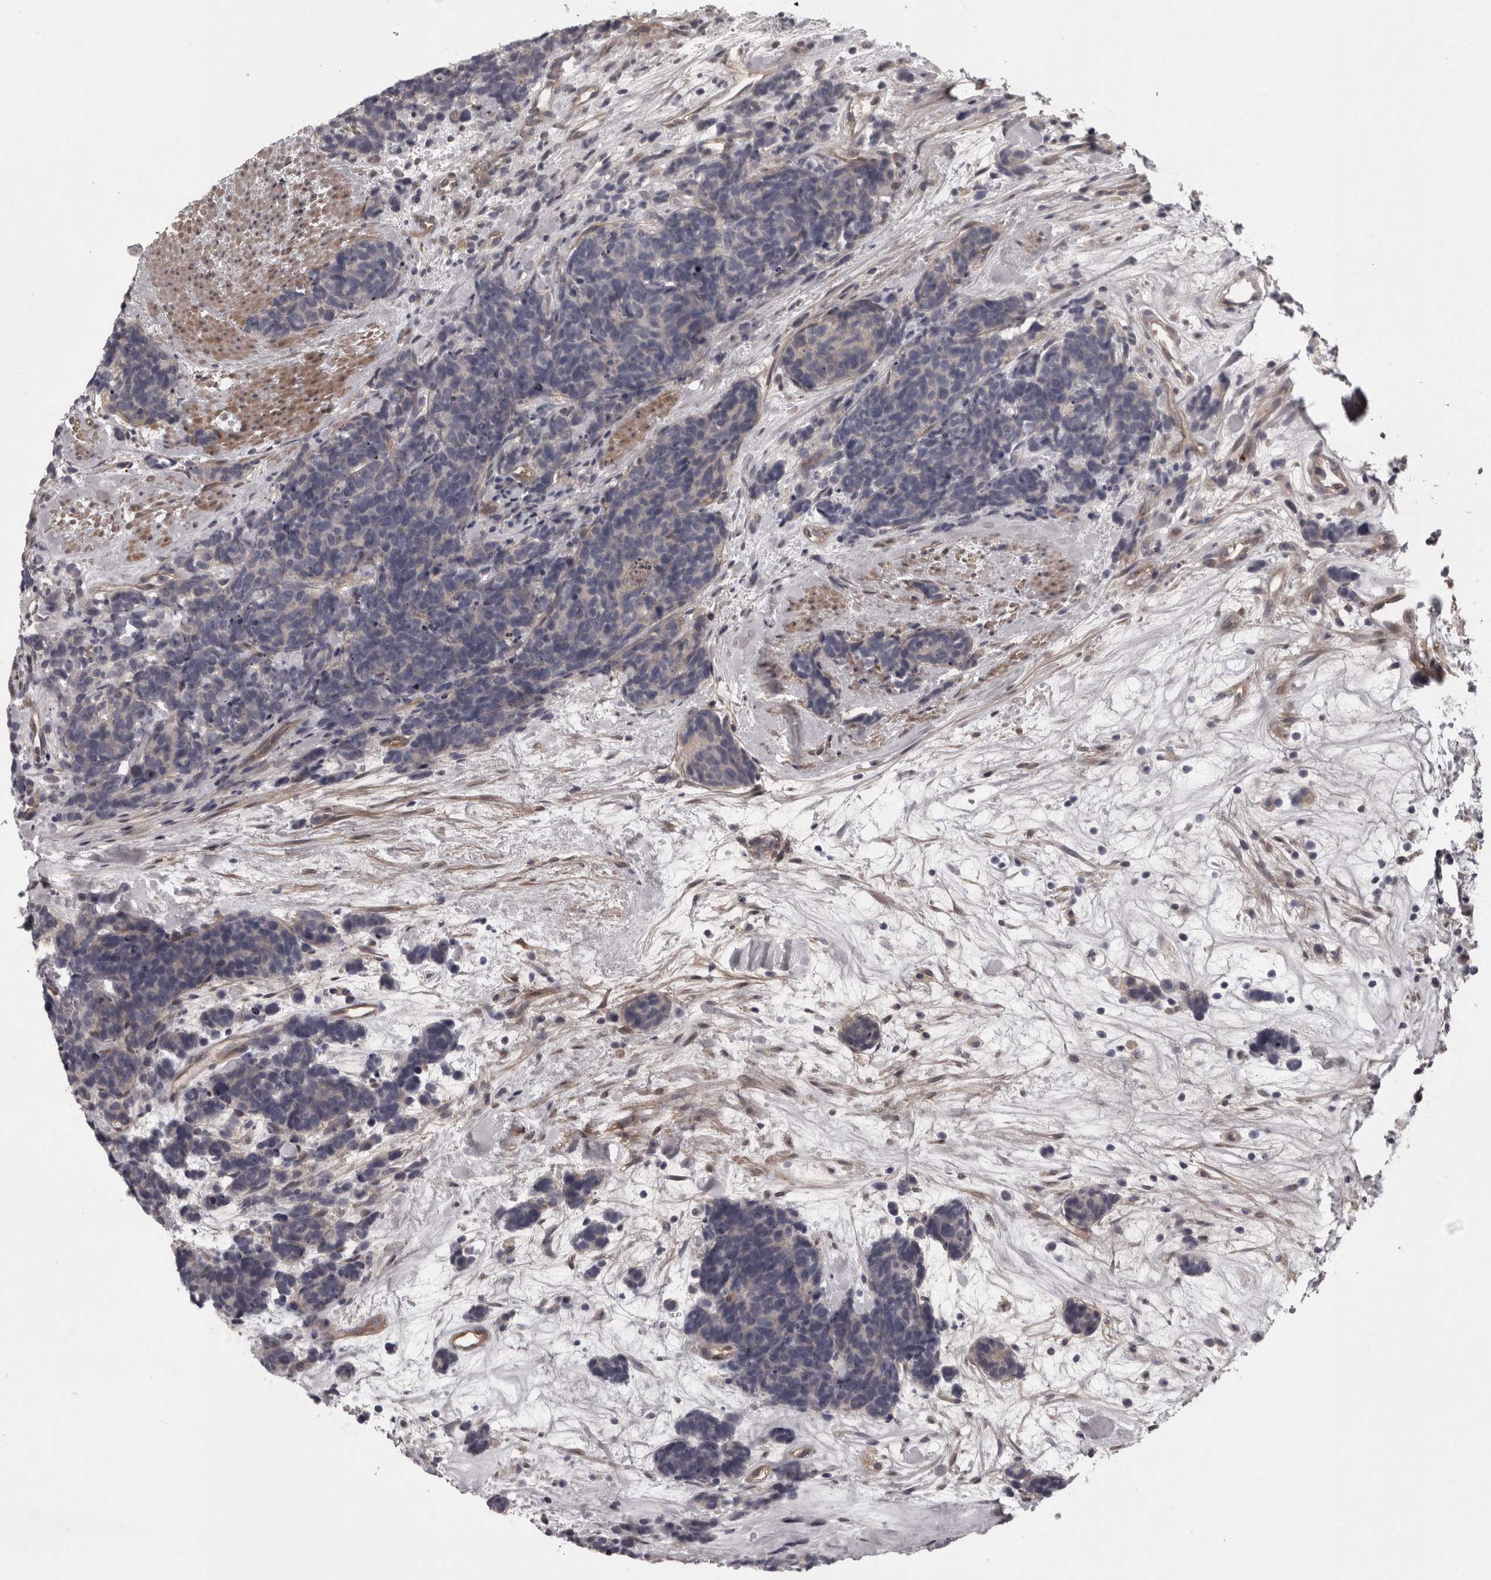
{"staining": {"intensity": "negative", "quantity": "none", "location": "none"}, "tissue": "carcinoid", "cell_type": "Tumor cells", "image_type": "cancer", "snomed": [{"axis": "morphology", "description": "Carcinoma, NOS"}, {"axis": "morphology", "description": "Carcinoid, malignant, NOS"}, {"axis": "topography", "description": "Urinary bladder"}], "caption": "IHC of malignant carcinoid demonstrates no expression in tumor cells.", "gene": "RSU1", "patient": {"sex": "male", "age": 57}}